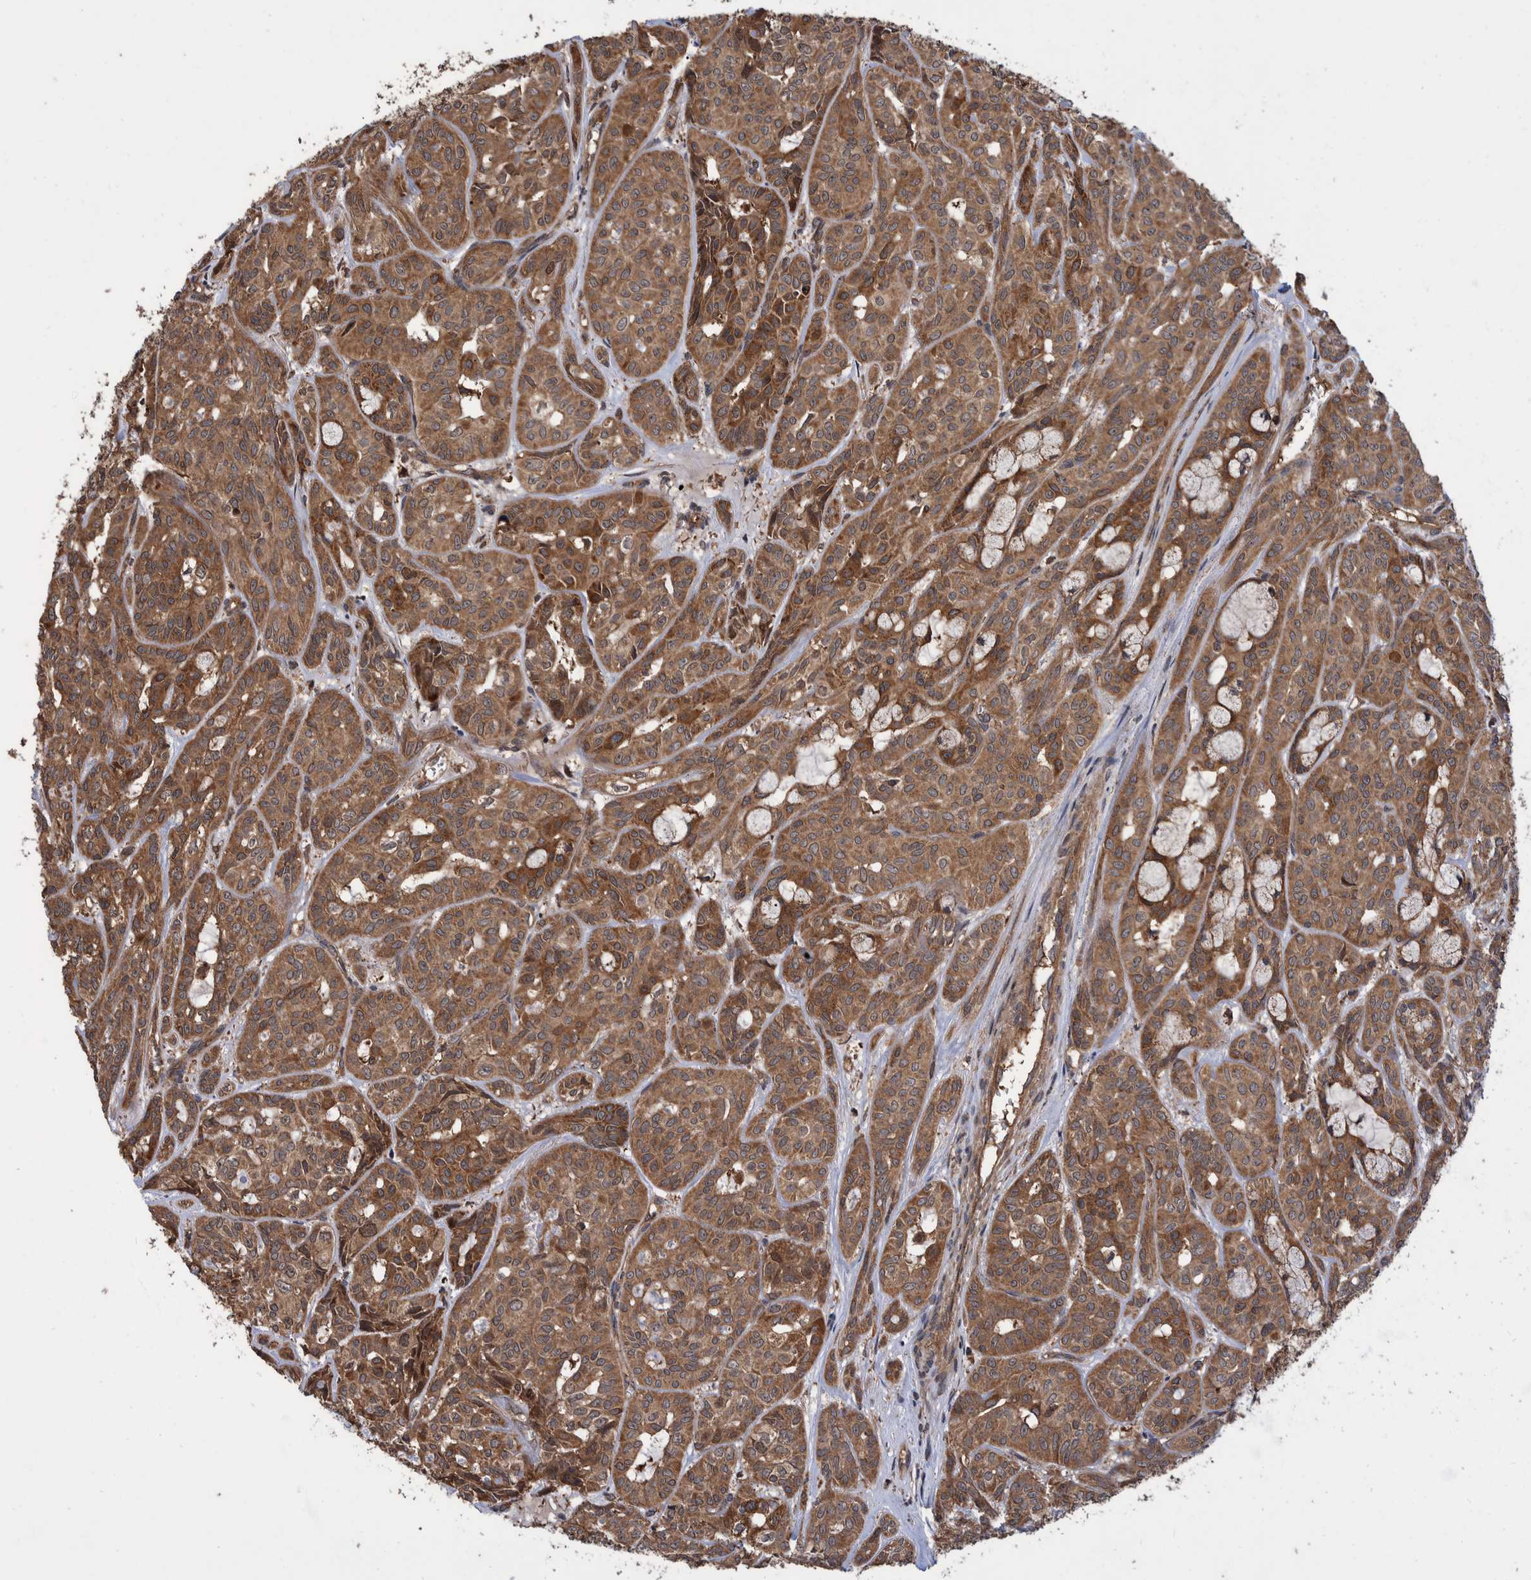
{"staining": {"intensity": "moderate", "quantity": ">75%", "location": "cytoplasmic/membranous"}, "tissue": "head and neck cancer", "cell_type": "Tumor cells", "image_type": "cancer", "snomed": [{"axis": "morphology", "description": "Adenocarcinoma, NOS"}, {"axis": "topography", "description": "Salivary gland, NOS"}, {"axis": "topography", "description": "Head-Neck"}], "caption": "Moderate cytoplasmic/membranous expression is present in about >75% of tumor cells in head and neck cancer (adenocarcinoma).", "gene": "VBP1", "patient": {"sex": "female", "age": 76}}